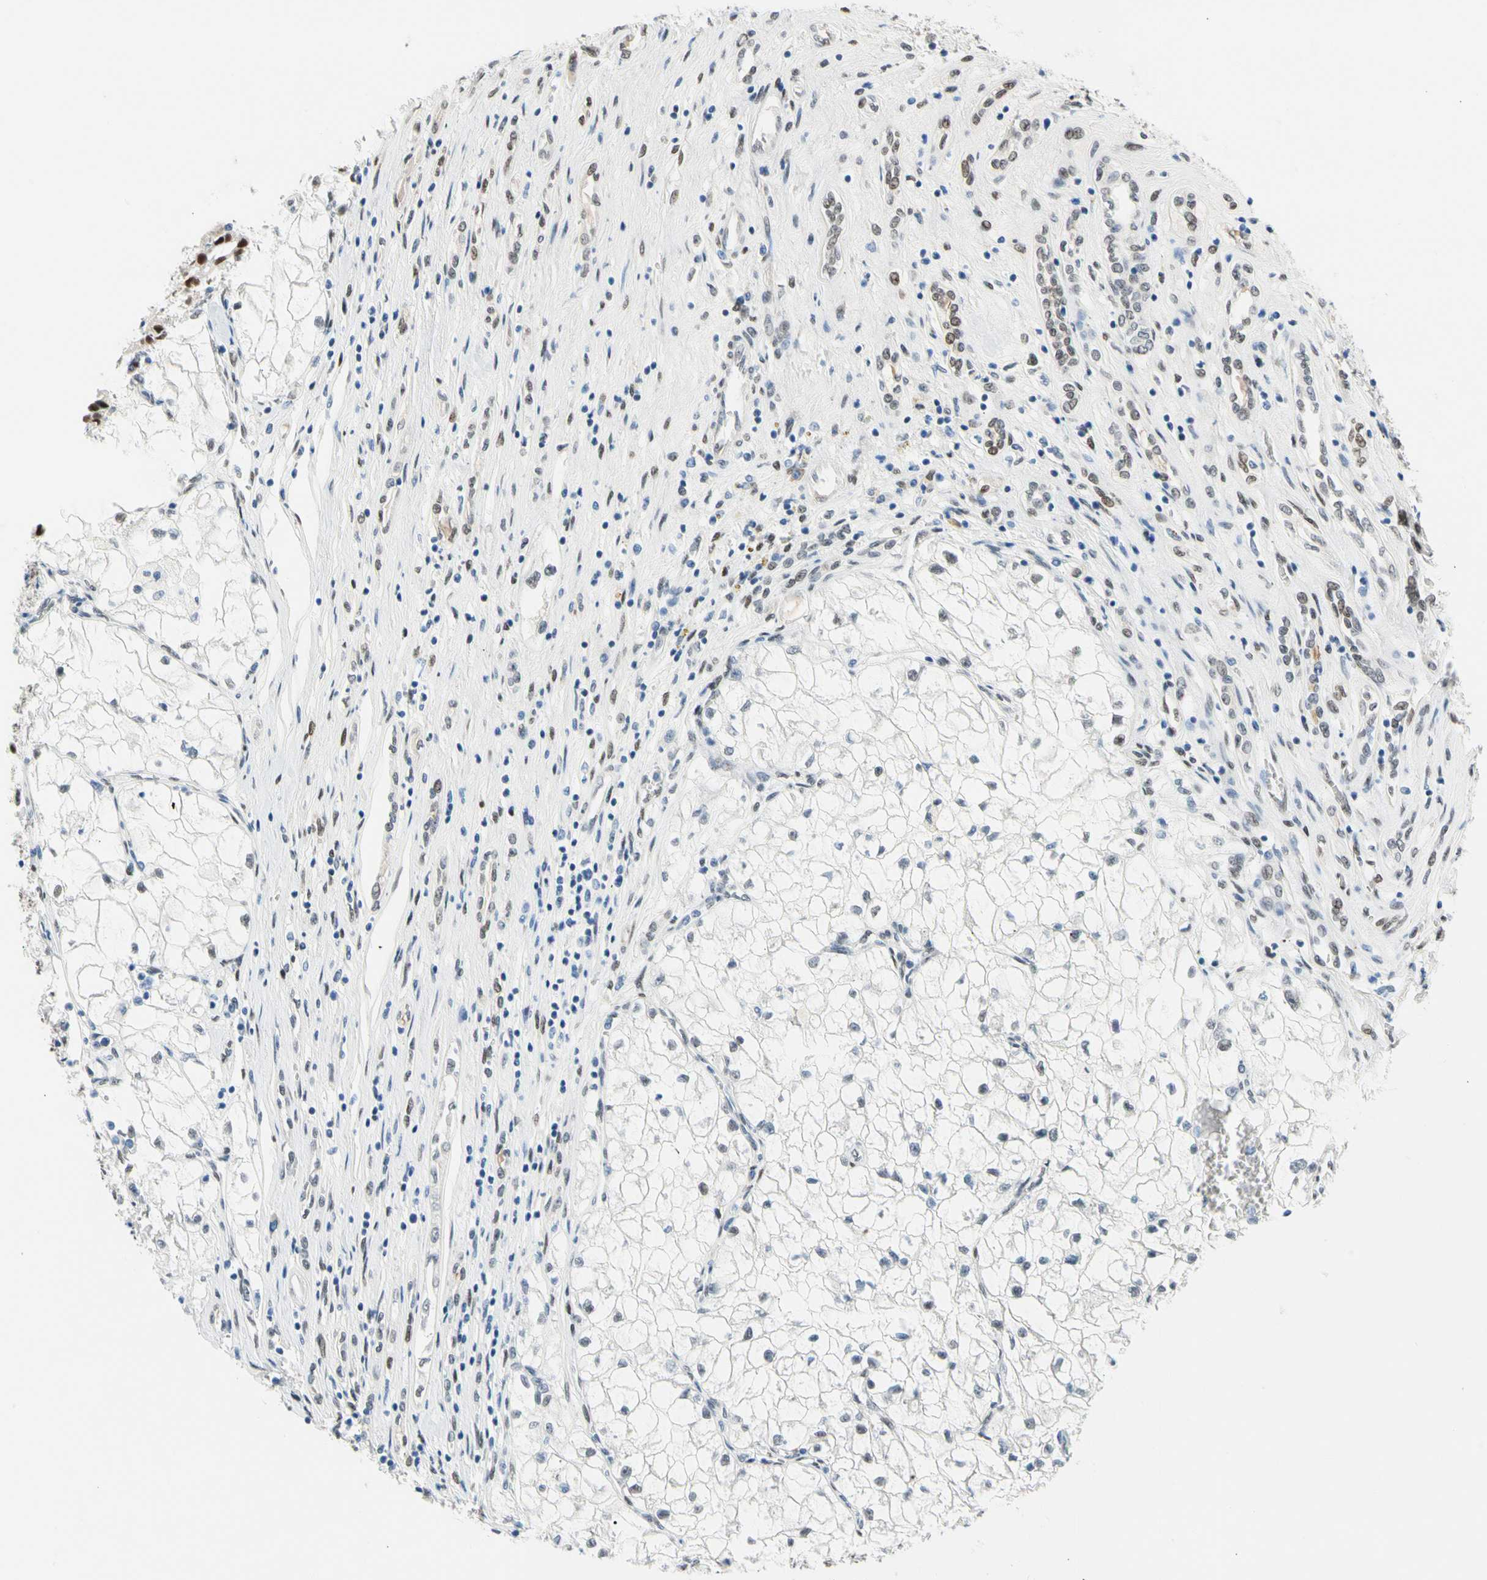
{"staining": {"intensity": "weak", "quantity": "<25%", "location": "nuclear"}, "tissue": "renal cancer", "cell_type": "Tumor cells", "image_type": "cancer", "snomed": [{"axis": "morphology", "description": "Adenocarcinoma, NOS"}, {"axis": "topography", "description": "Kidney"}], "caption": "Immunohistochemistry of human renal cancer exhibits no positivity in tumor cells.", "gene": "NFIA", "patient": {"sex": "female", "age": 70}}